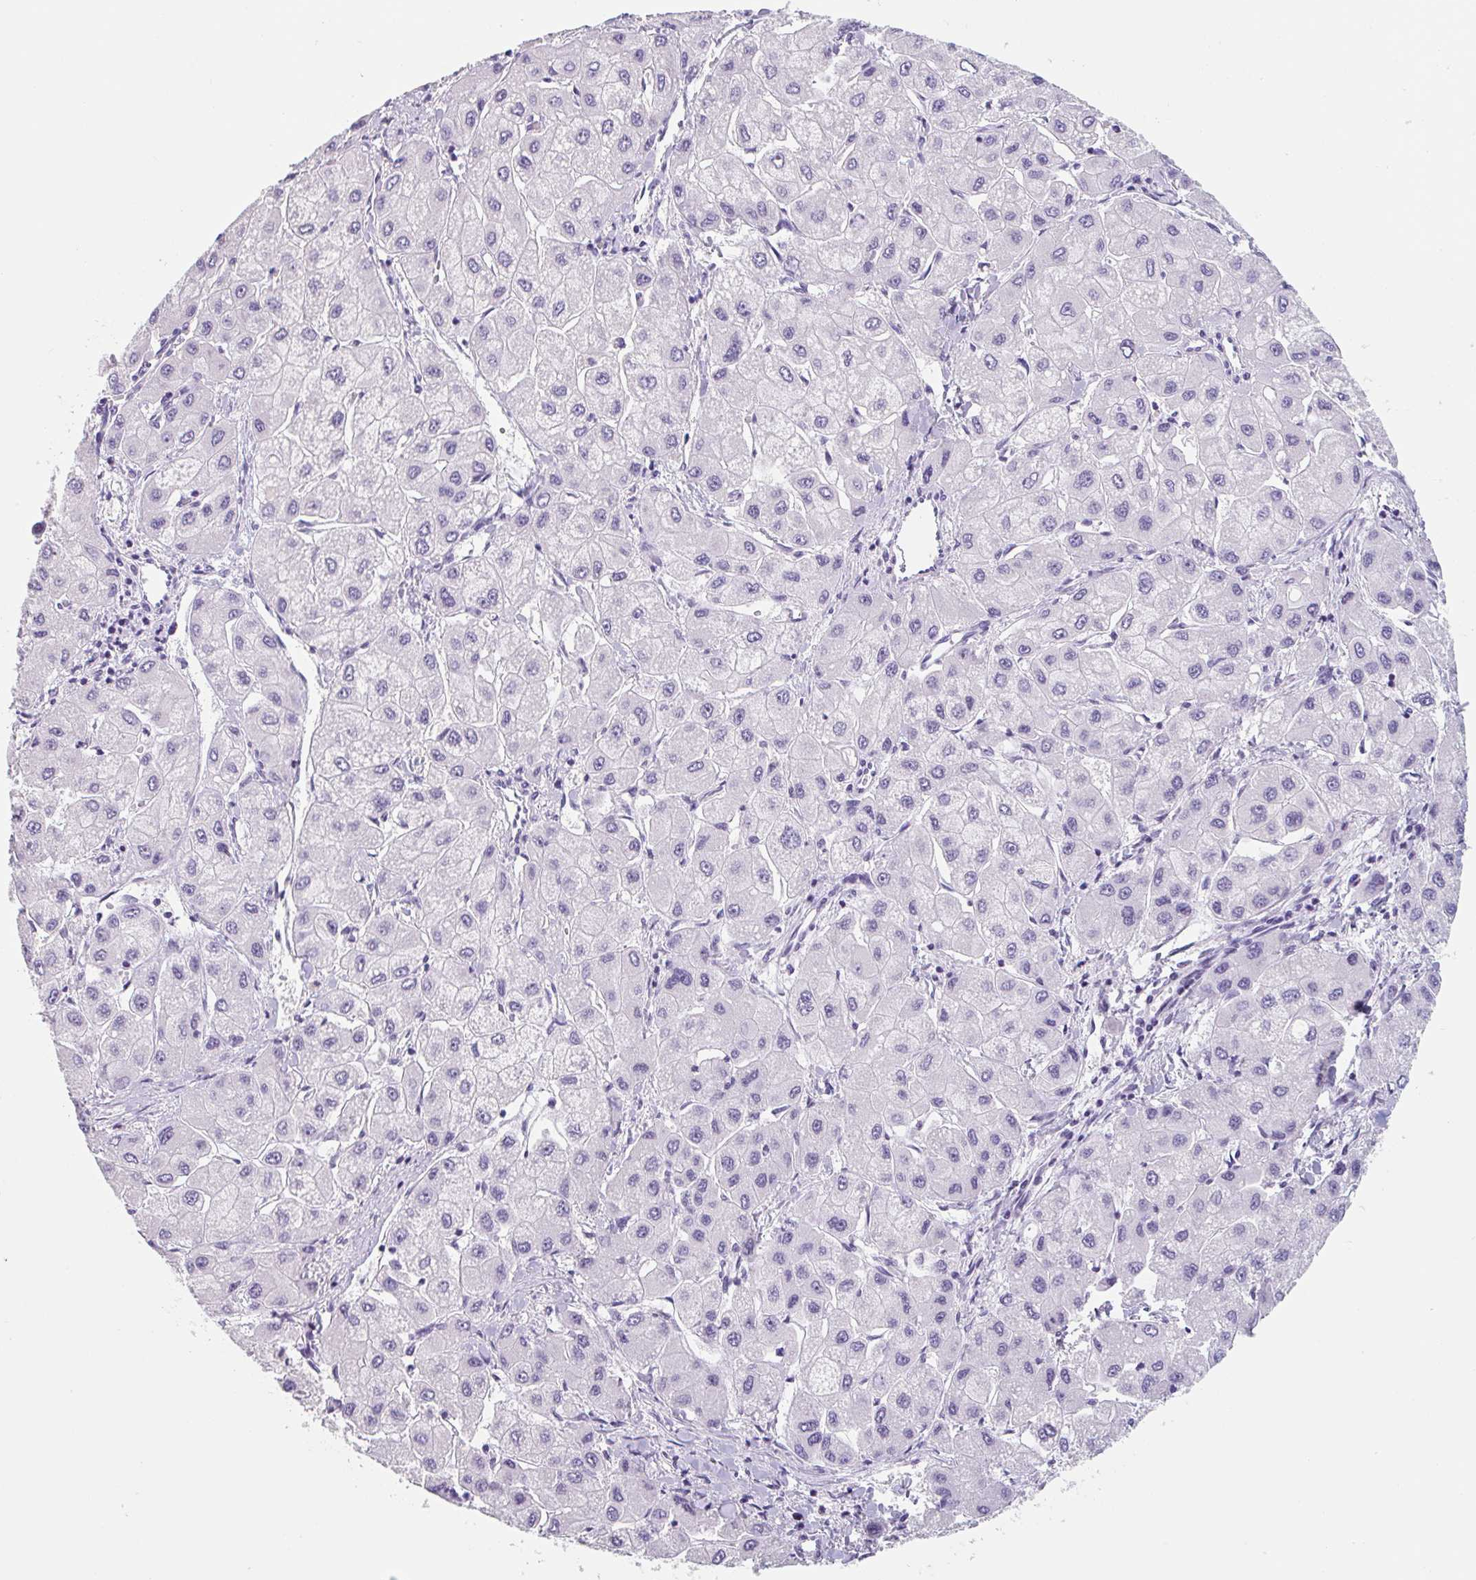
{"staining": {"intensity": "negative", "quantity": "none", "location": "none"}, "tissue": "liver cancer", "cell_type": "Tumor cells", "image_type": "cancer", "snomed": [{"axis": "morphology", "description": "Carcinoma, Hepatocellular, NOS"}, {"axis": "topography", "description": "Liver"}], "caption": "Immunohistochemistry photomicrograph of human liver cancer (hepatocellular carcinoma) stained for a protein (brown), which shows no positivity in tumor cells. Nuclei are stained in blue.", "gene": "EMC4", "patient": {"sex": "male", "age": 40}}